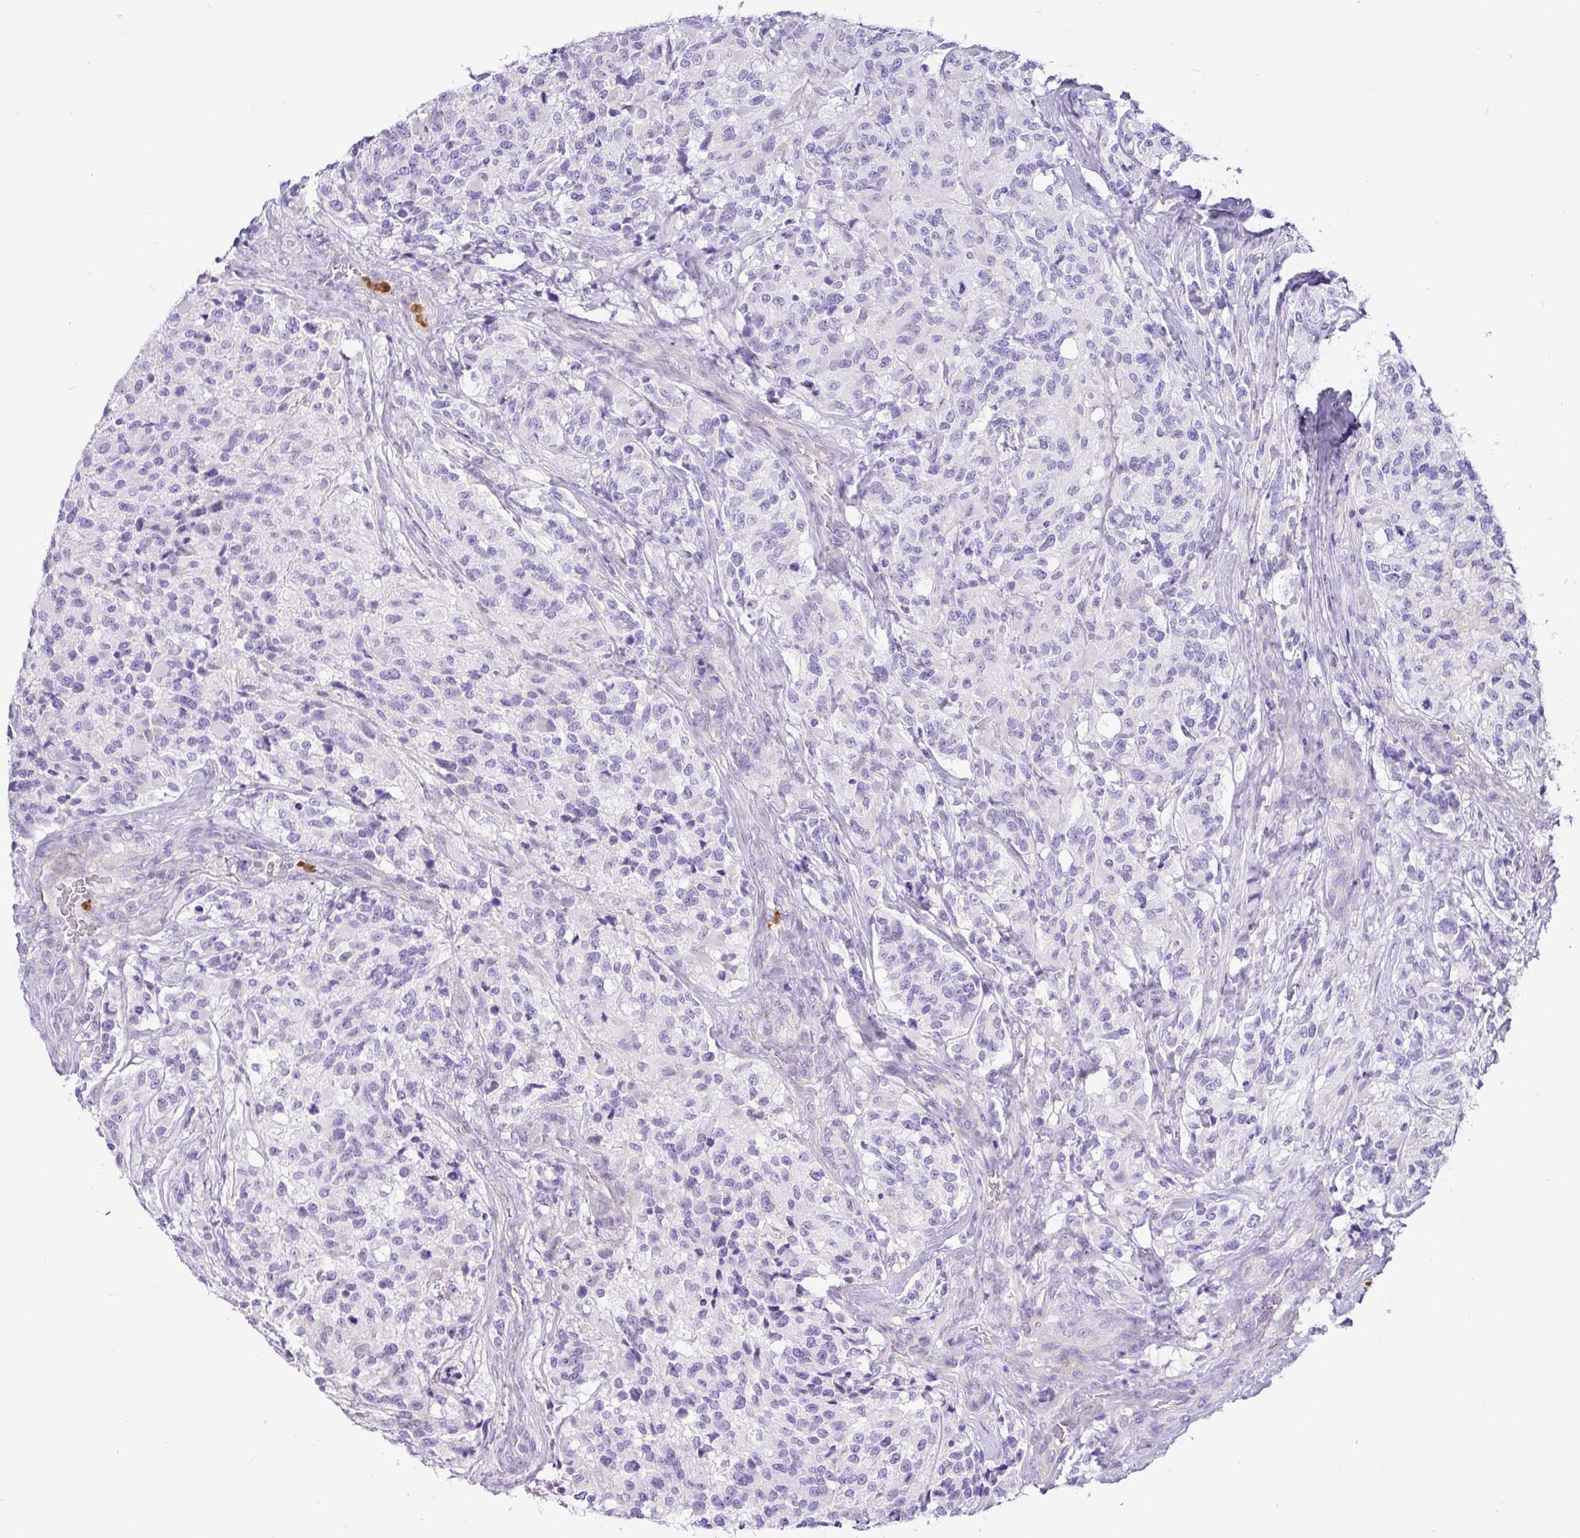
{"staining": {"intensity": "negative", "quantity": "none", "location": "none"}, "tissue": "glioma", "cell_type": "Tumor cells", "image_type": "cancer", "snomed": [{"axis": "morphology", "description": "Glioma, malignant, High grade"}, {"axis": "topography", "description": "Brain"}], "caption": "DAB immunohistochemical staining of glioma exhibits no significant positivity in tumor cells. (Brightfield microscopy of DAB immunohistochemistry (IHC) at high magnification).", "gene": "SH2D3C", "patient": {"sex": "female", "age": 67}}